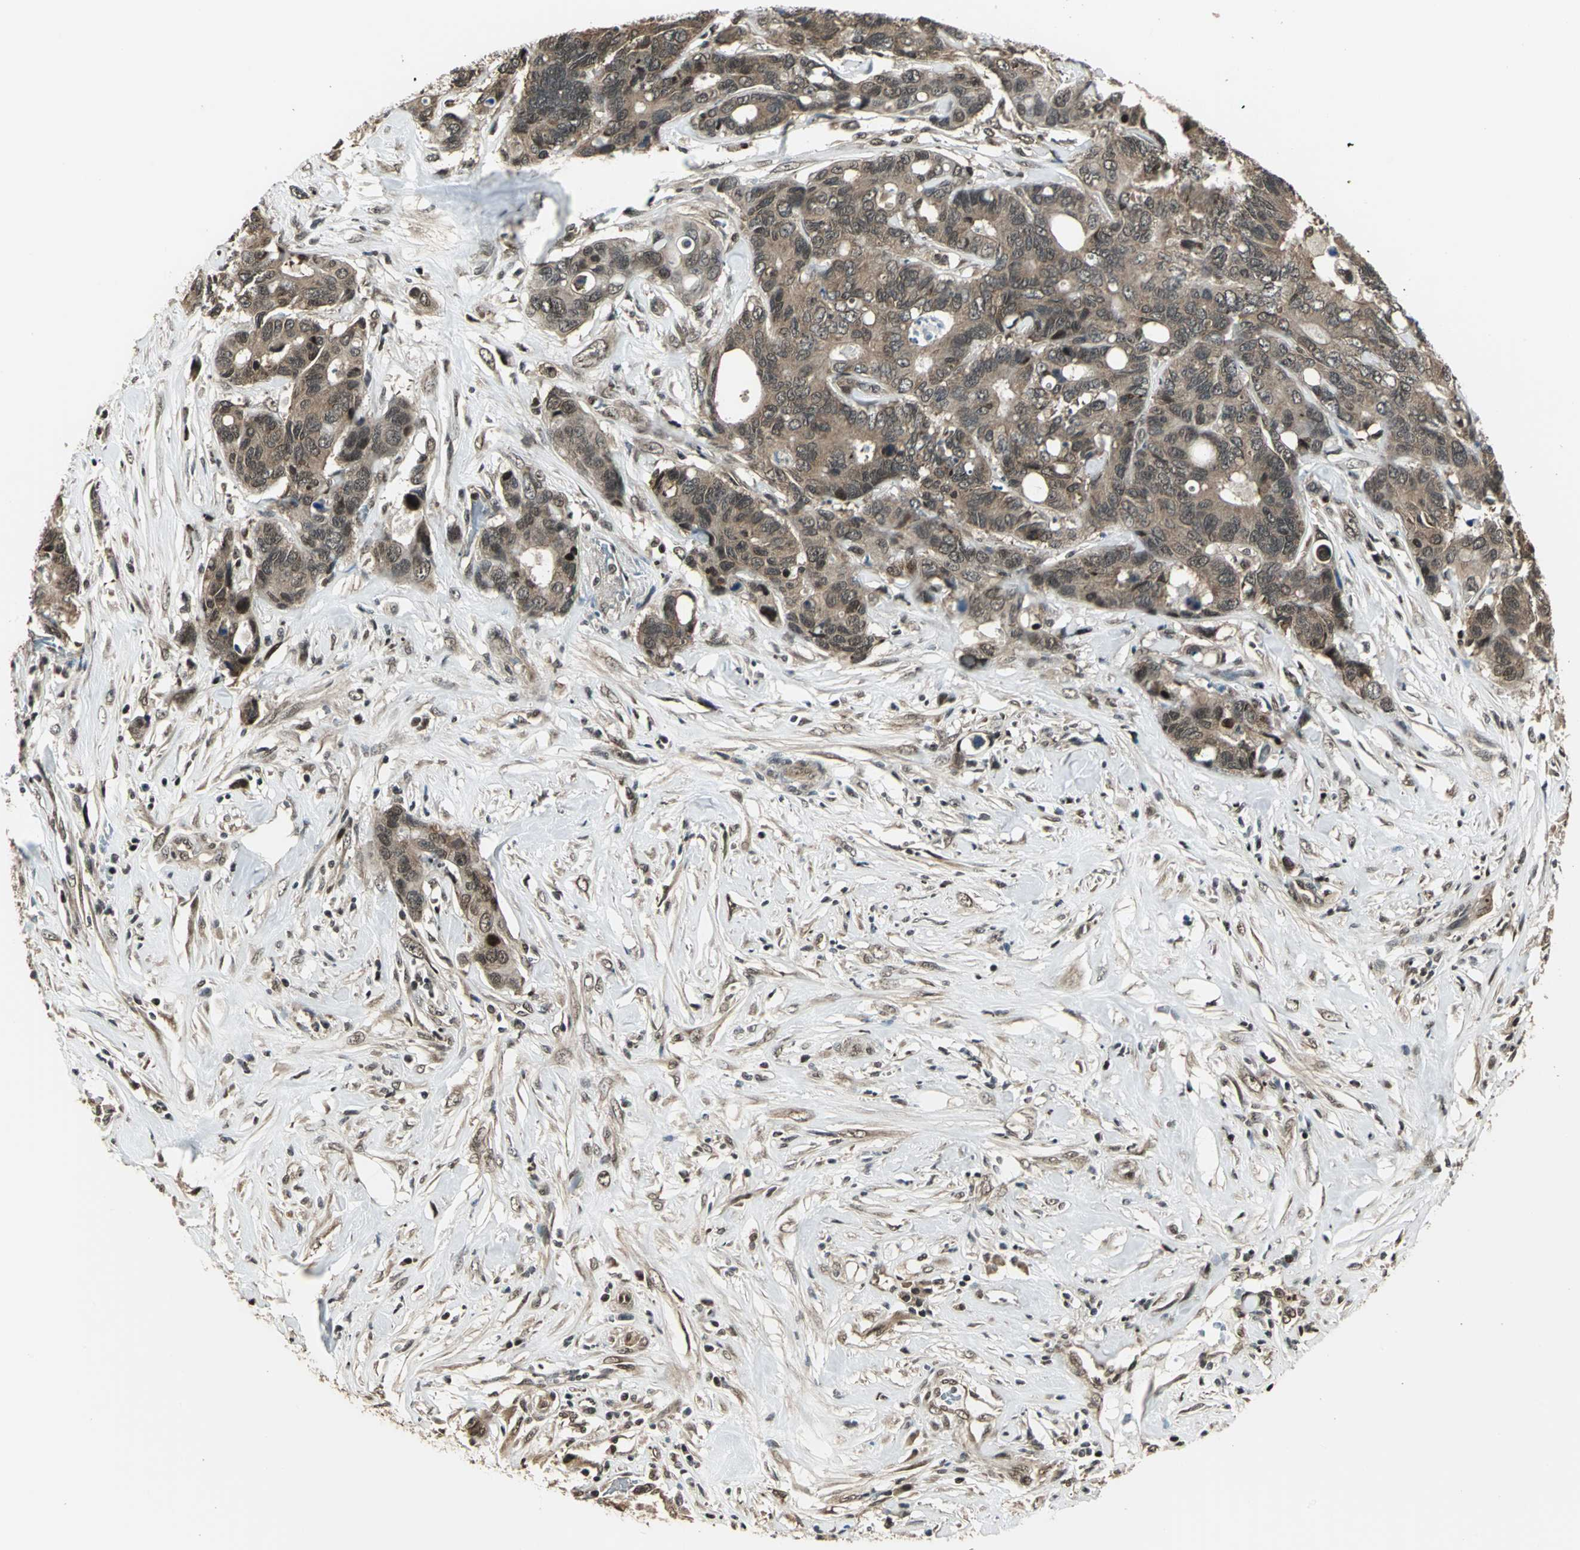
{"staining": {"intensity": "moderate", "quantity": ">75%", "location": "cytoplasmic/membranous,nuclear"}, "tissue": "colorectal cancer", "cell_type": "Tumor cells", "image_type": "cancer", "snomed": [{"axis": "morphology", "description": "Adenocarcinoma, NOS"}, {"axis": "topography", "description": "Rectum"}], "caption": "Immunohistochemistry image of neoplastic tissue: human colorectal cancer (adenocarcinoma) stained using immunohistochemistry shows medium levels of moderate protein expression localized specifically in the cytoplasmic/membranous and nuclear of tumor cells, appearing as a cytoplasmic/membranous and nuclear brown color.", "gene": "PSMC3", "patient": {"sex": "male", "age": 55}}